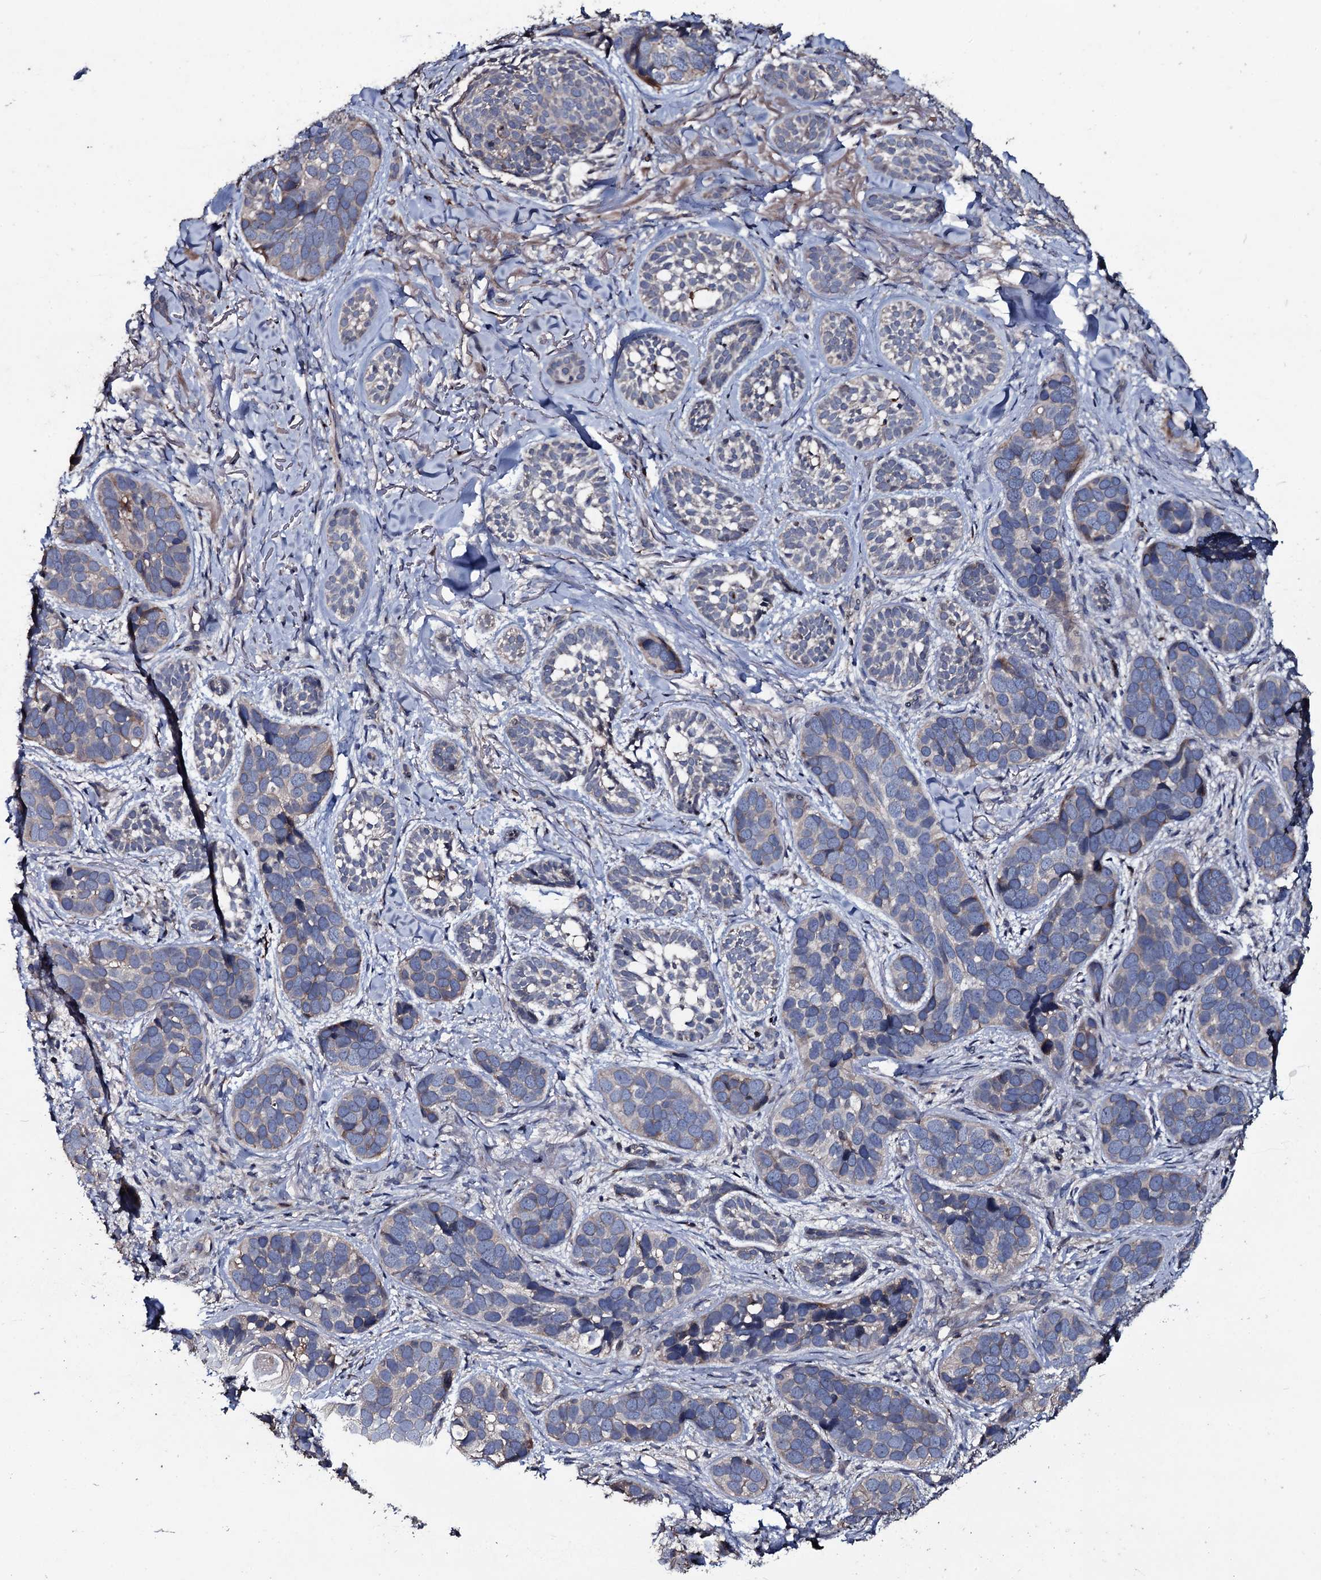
{"staining": {"intensity": "negative", "quantity": "none", "location": "none"}, "tissue": "skin cancer", "cell_type": "Tumor cells", "image_type": "cancer", "snomed": [{"axis": "morphology", "description": "Basal cell carcinoma"}, {"axis": "topography", "description": "Skin"}], "caption": "High magnification brightfield microscopy of basal cell carcinoma (skin) stained with DAB (3,3'-diaminobenzidine) (brown) and counterstained with hematoxylin (blue): tumor cells show no significant staining. (DAB (3,3'-diaminobenzidine) IHC with hematoxylin counter stain).", "gene": "ZSWIM8", "patient": {"sex": "male", "age": 71}}